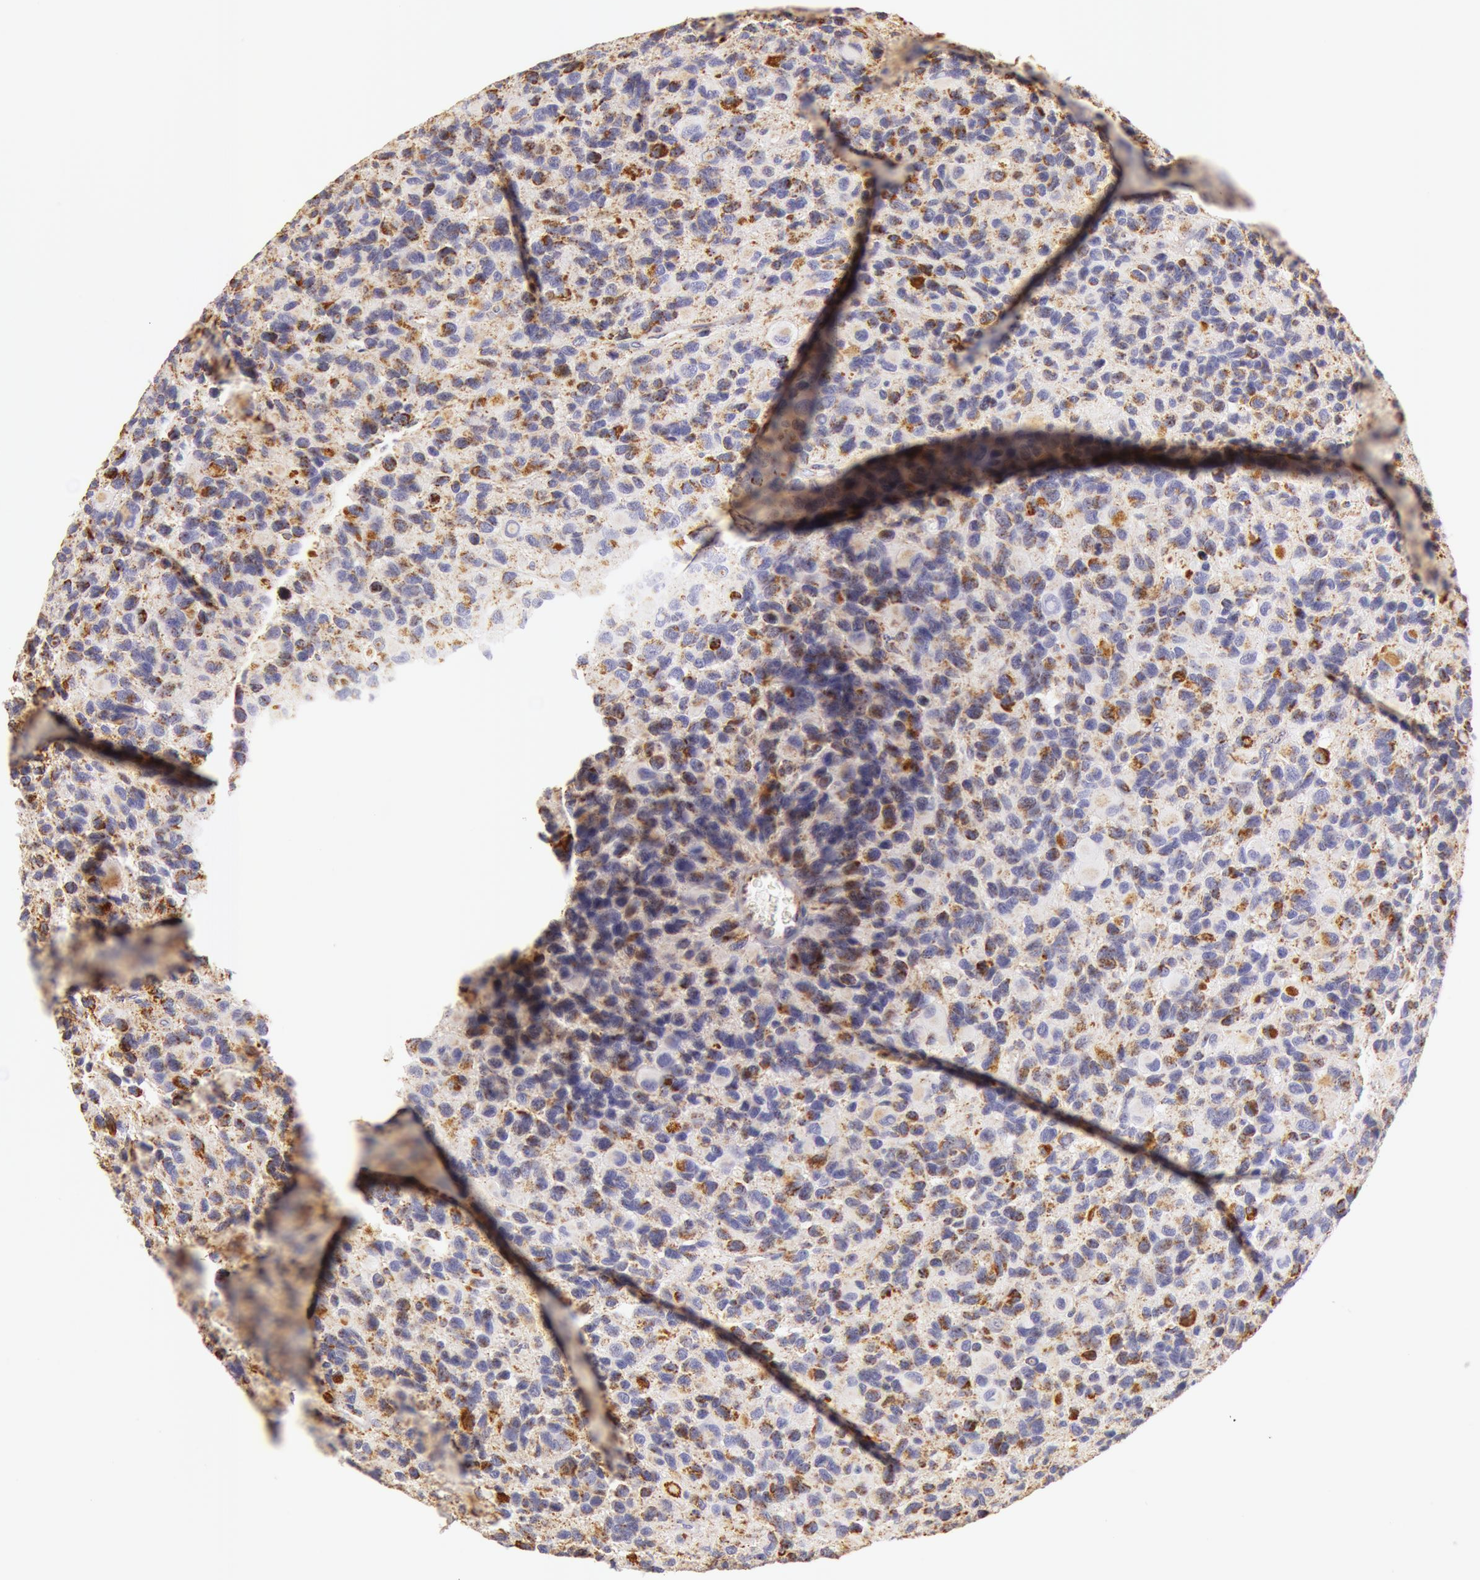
{"staining": {"intensity": "moderate", "quantity": "<25%", "location": "cytoplasmic/membranous"}, "tissue": "glioma", "cell_type": "Tumor cells", "image_type": "cancer", "snomed": [{"axis": "morphology", "description": "Glioma, malignant, High grade"}, {"axis": "topography", "description": "Brain"}], "caption": "DAB (3,3'-diaminobenzidine) immunohistochemical staining of malignant glioma (high-grade) demonstrates moderate cytoplasmic/membranous protein positivity in approximately <25% of tumor cells. (brown staining indicates protein expression, while blue staining denotes nuclei).", "gene": "ATP5F1B", "patient": {"sex": "male", "age": 77}}